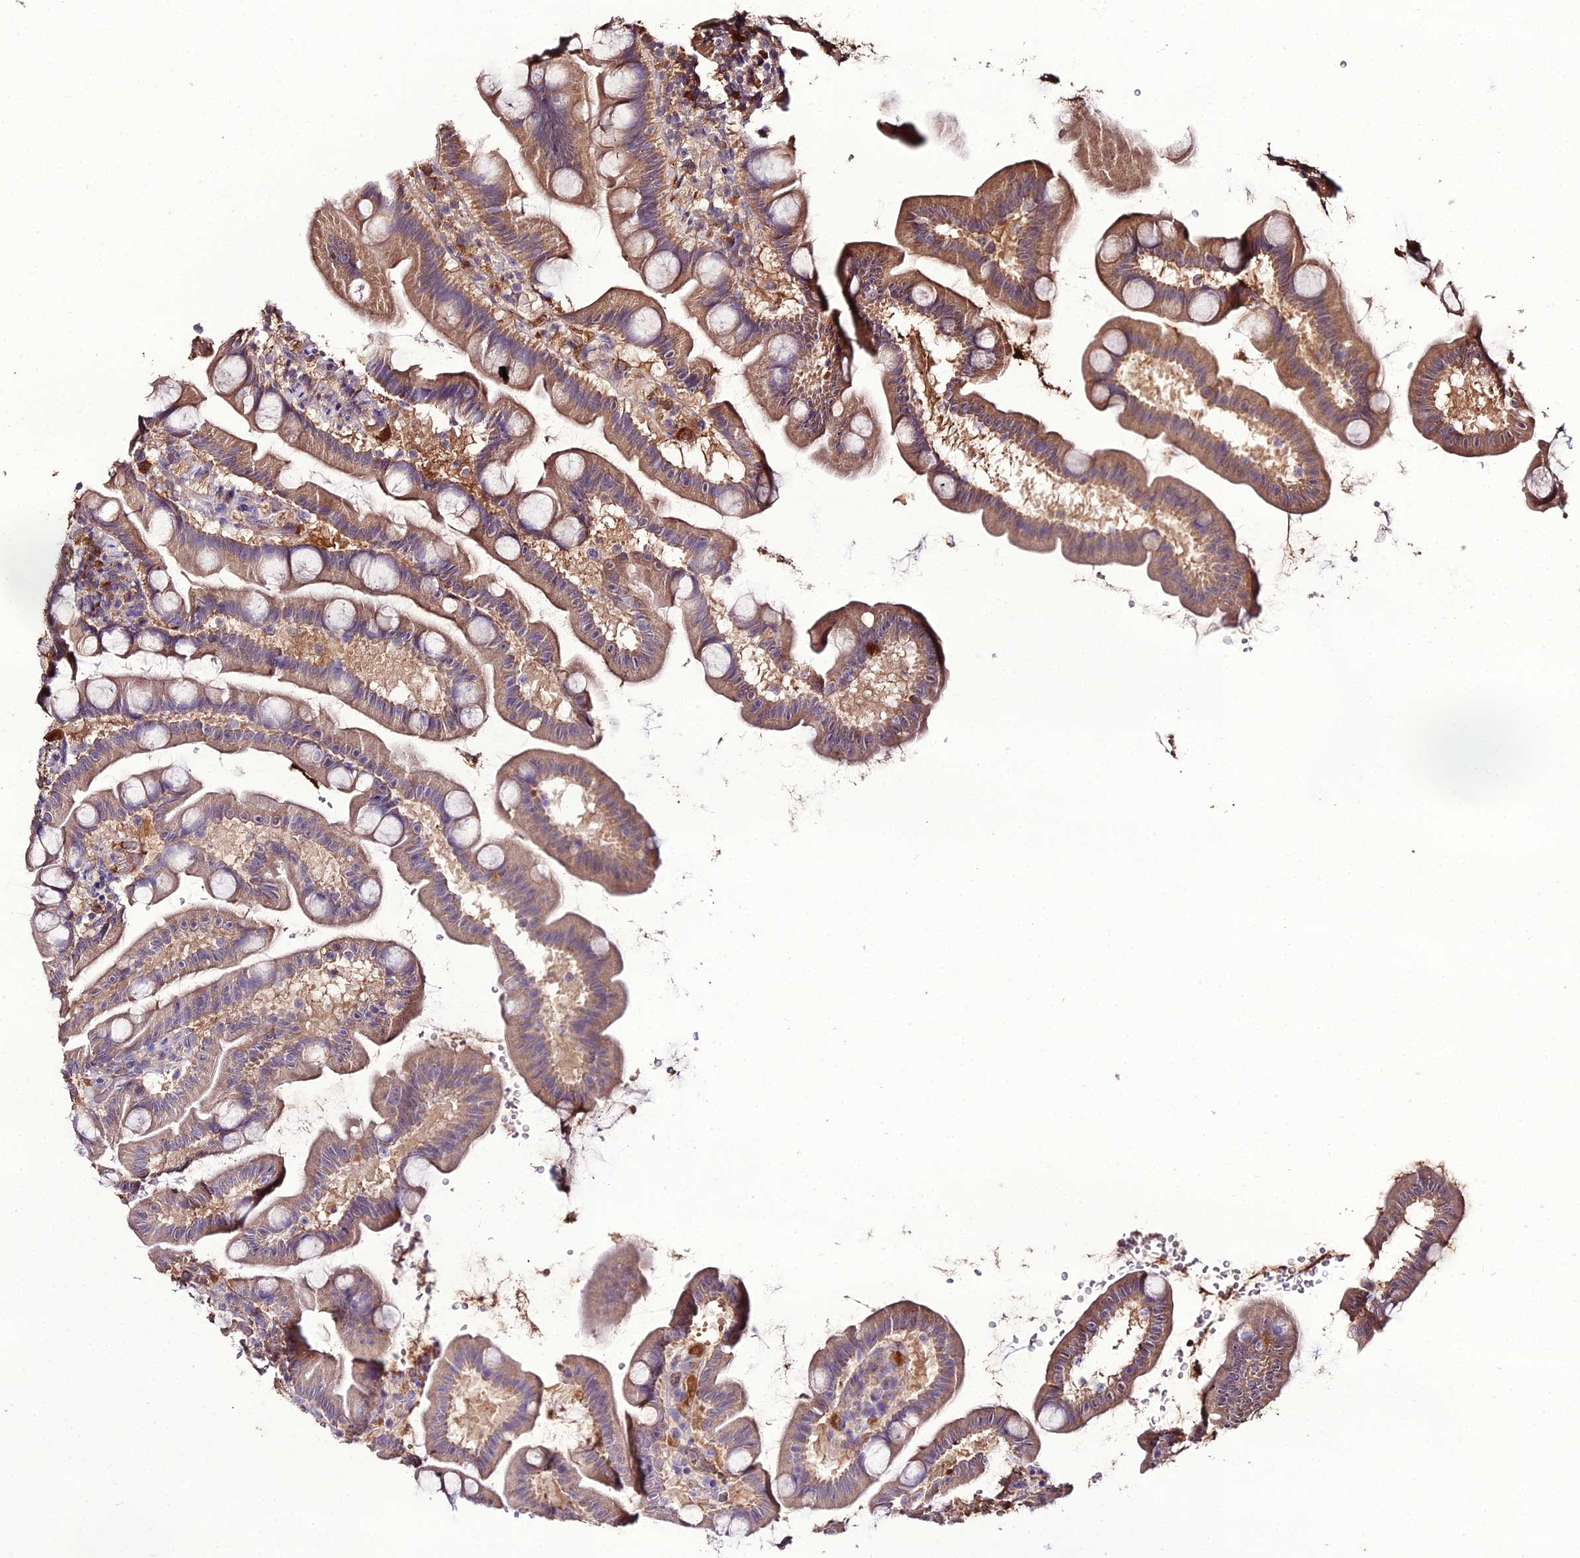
{"staining": {"intensity": "moderate", "quantity": "25%-75%", "location": "cytoplasmic/membranous"}, "tissue": "small intestine", "cell_type": "Glandular cells", "image_type": "normal", "snomed": [{"axis": "morphology", "description": "Normal tissue, NOS"}, {"axis": "topography", "description": "Small intestine"}], "caption": "Immunohistochemistry (IHC) (DAB (3,3'-diaminobenzidine)) staining of unremarkable human small intestine exhibits moderate cytoplasmic/membranous protein positivity in about 25%-75% of glandular cells.", "gene": "KCTD16", "patient": {"sex": "female", "age": 68}}